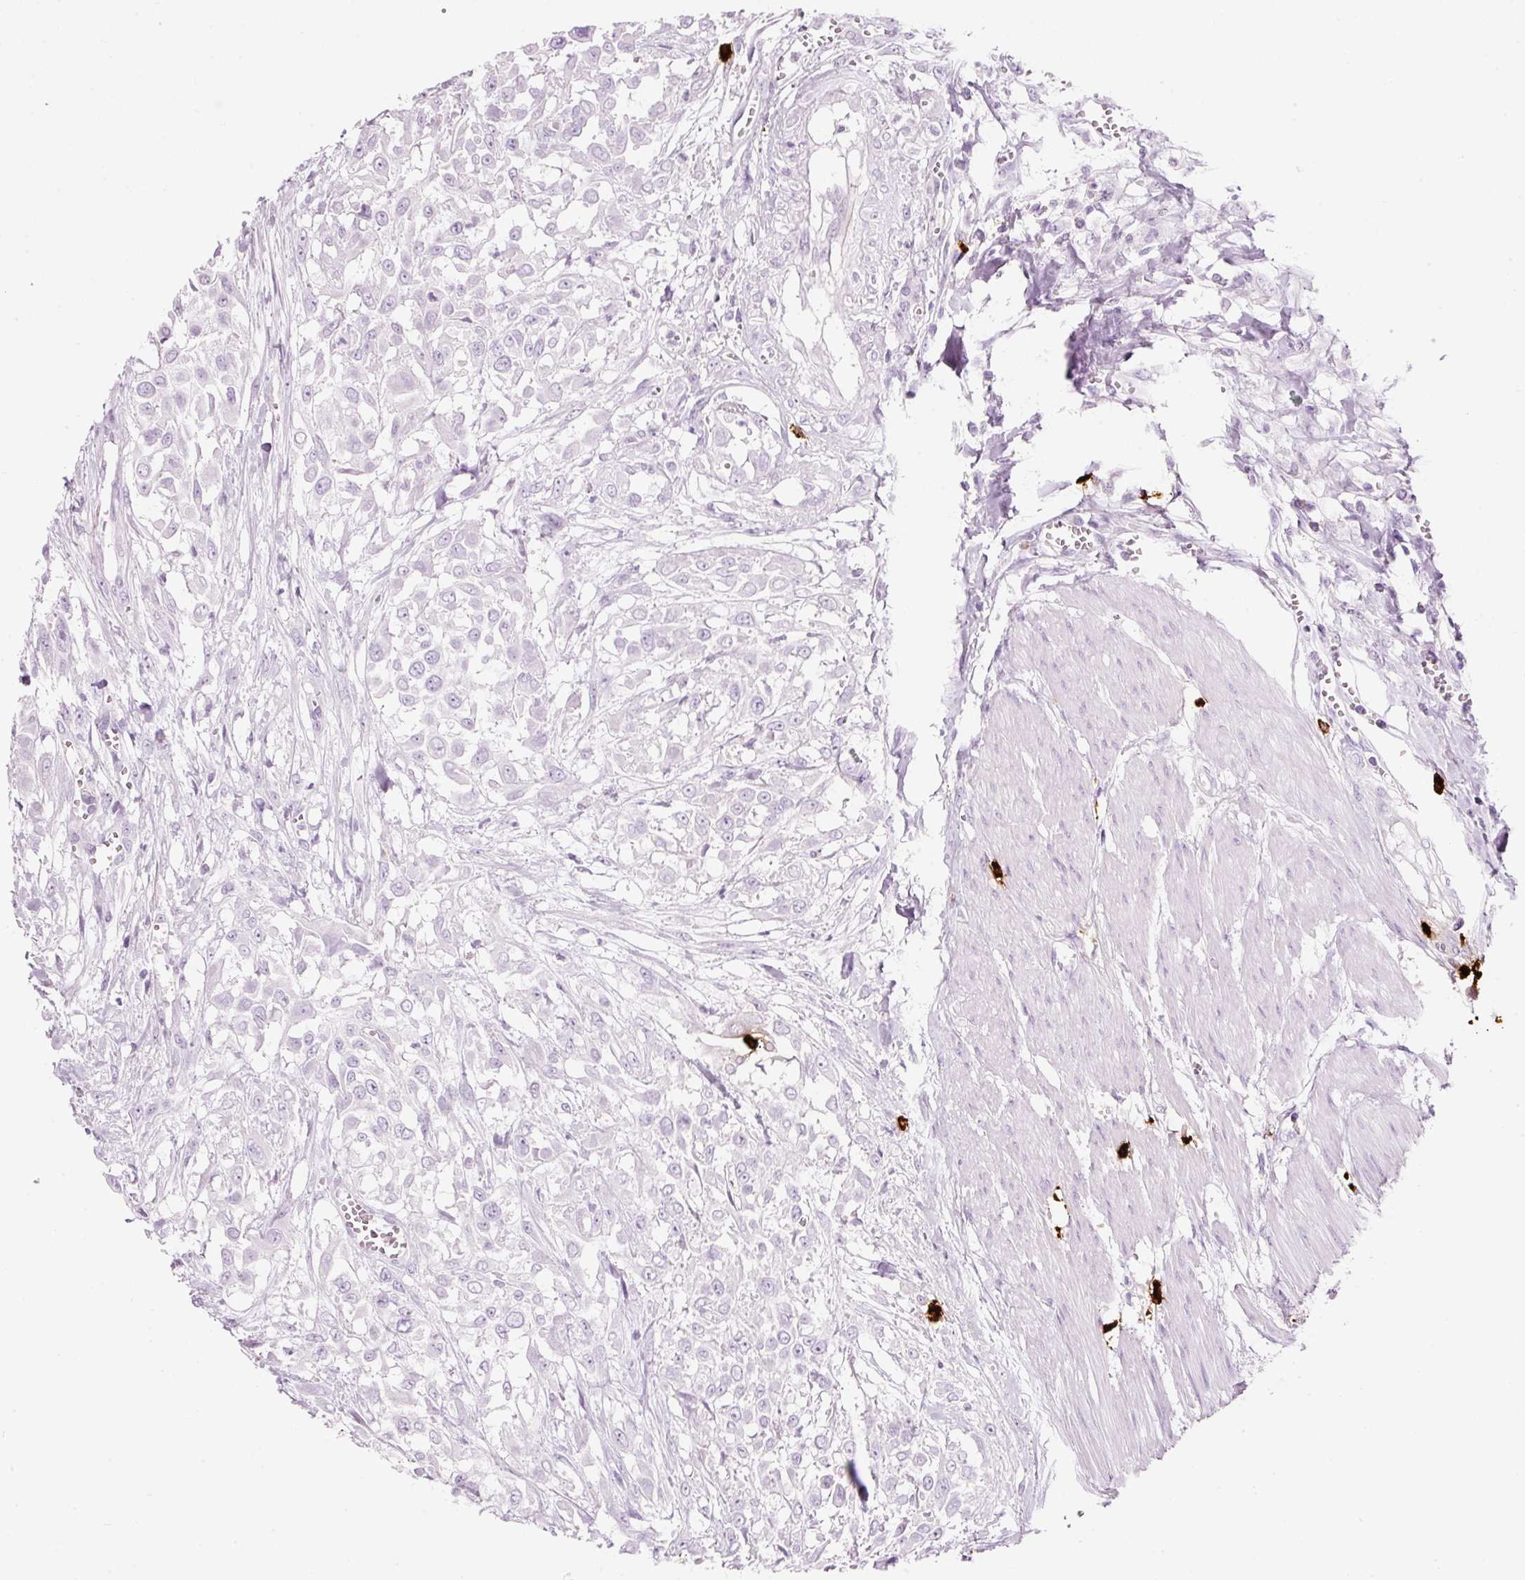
{"staining": {"intensity": "negative", "quantity": "none", "location": "none"}, "tissue": "urothelial cancer", "cell_type": "Tumor cells", "image_type": "cancer", "snomed": [{"axis": "morphology", "description": "Urothelial carcinoma, High grade"}, {"axis": "topography", "description": "Urinary bladder"}], "caption": "An image of human urothelial carcinoma (high-grade) is negative for staining in tumor cells.", "gene": "CMA1", "patient": {"sex": "male", "age": 57}}